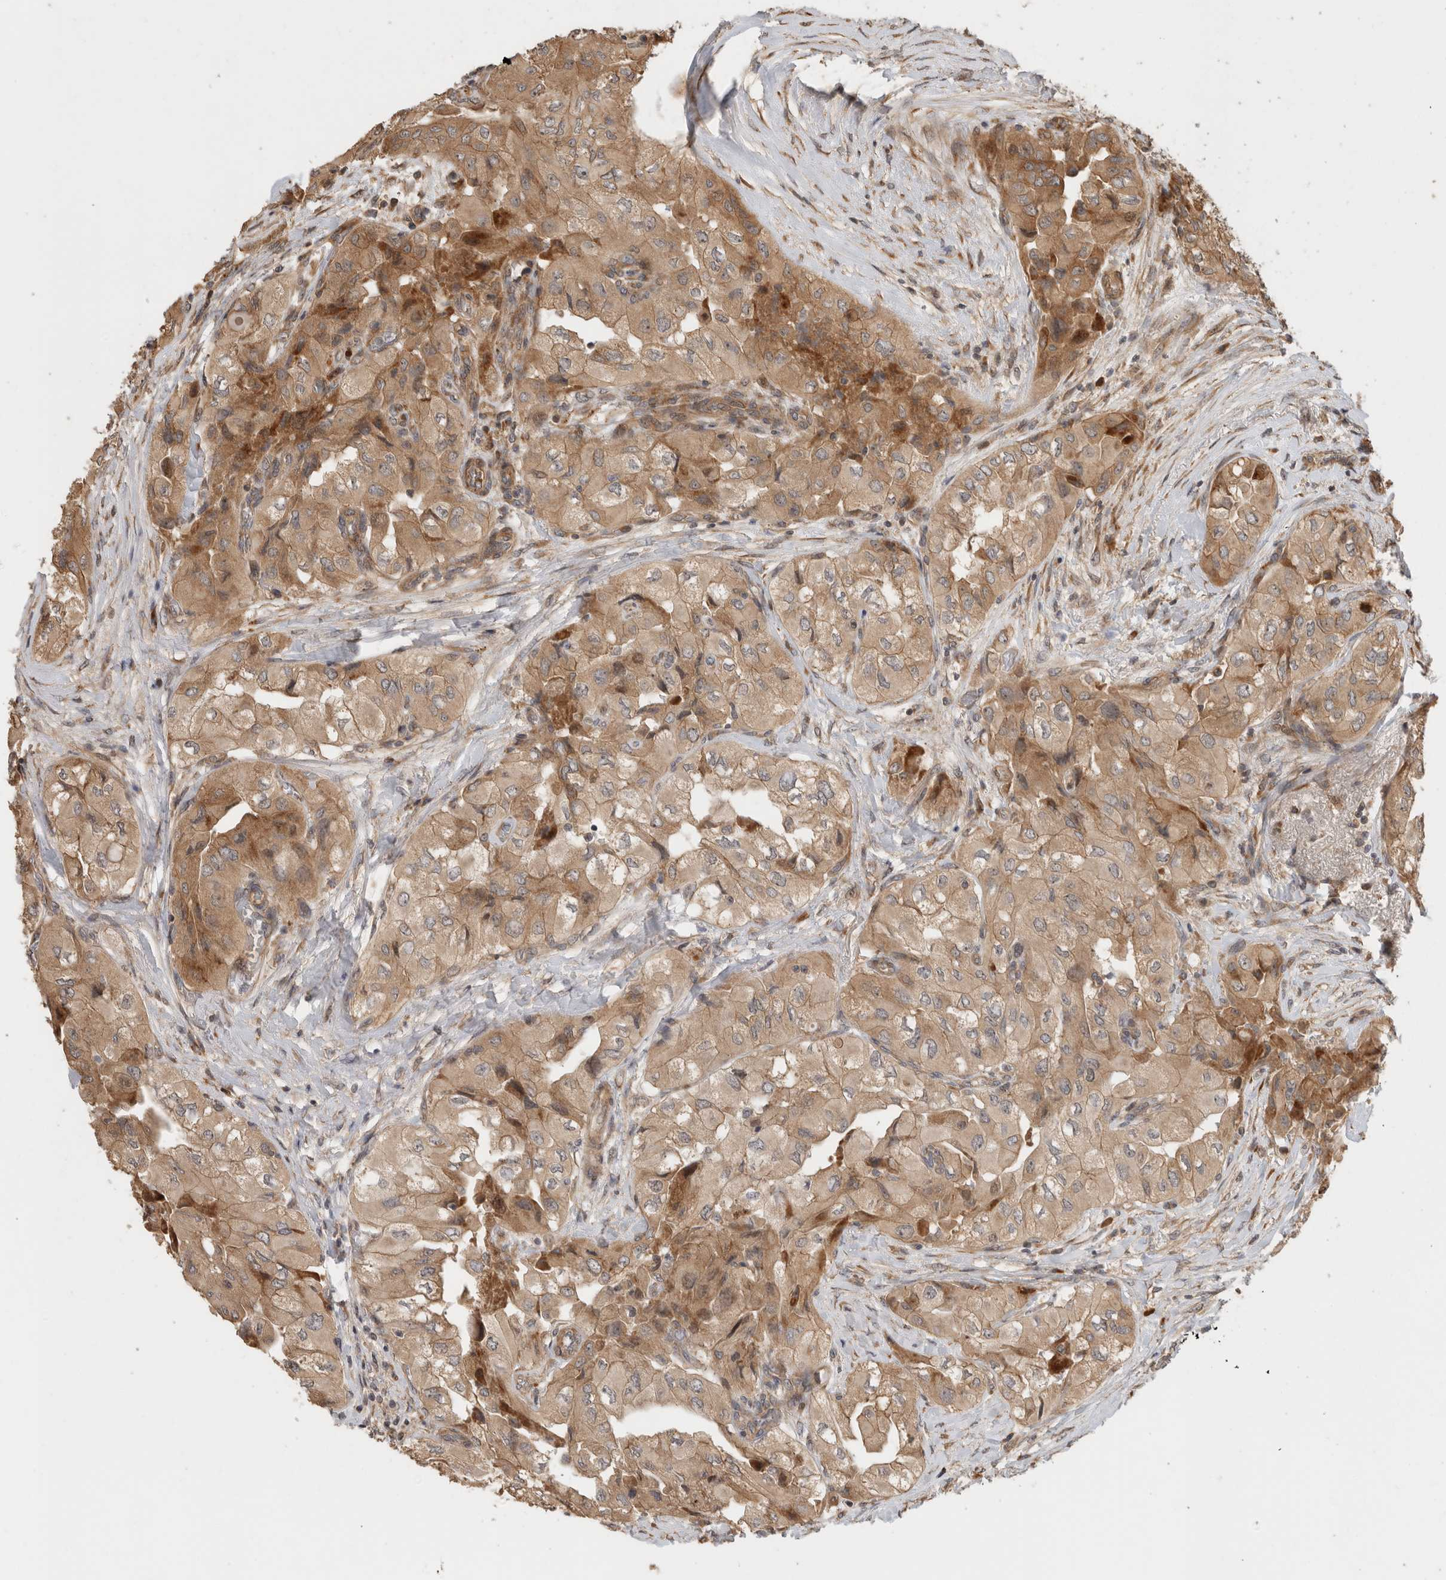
{"staining": {"intensity": "moderate", "quantity": ">75%", "location": "cytoplasmic/membranous"}, "tissue": "thyroid cancer", "cell_type": "Tumor cells", "image_type": "cancer", "snomed": [{"axis": "morphology", "description": "Papillary adenocarcinoma, NOS"}, {"axis": "topography", "description": "Thyroid gland"}], "caption": "Tumor cells exhibit medium levels of moderate cytoplasmic/membranous staining in about >75% of cells in thyroid papillary adenocarcinoma.", "gene": "PCDHB15", "patient": {"sex": "female", "age": 59}}